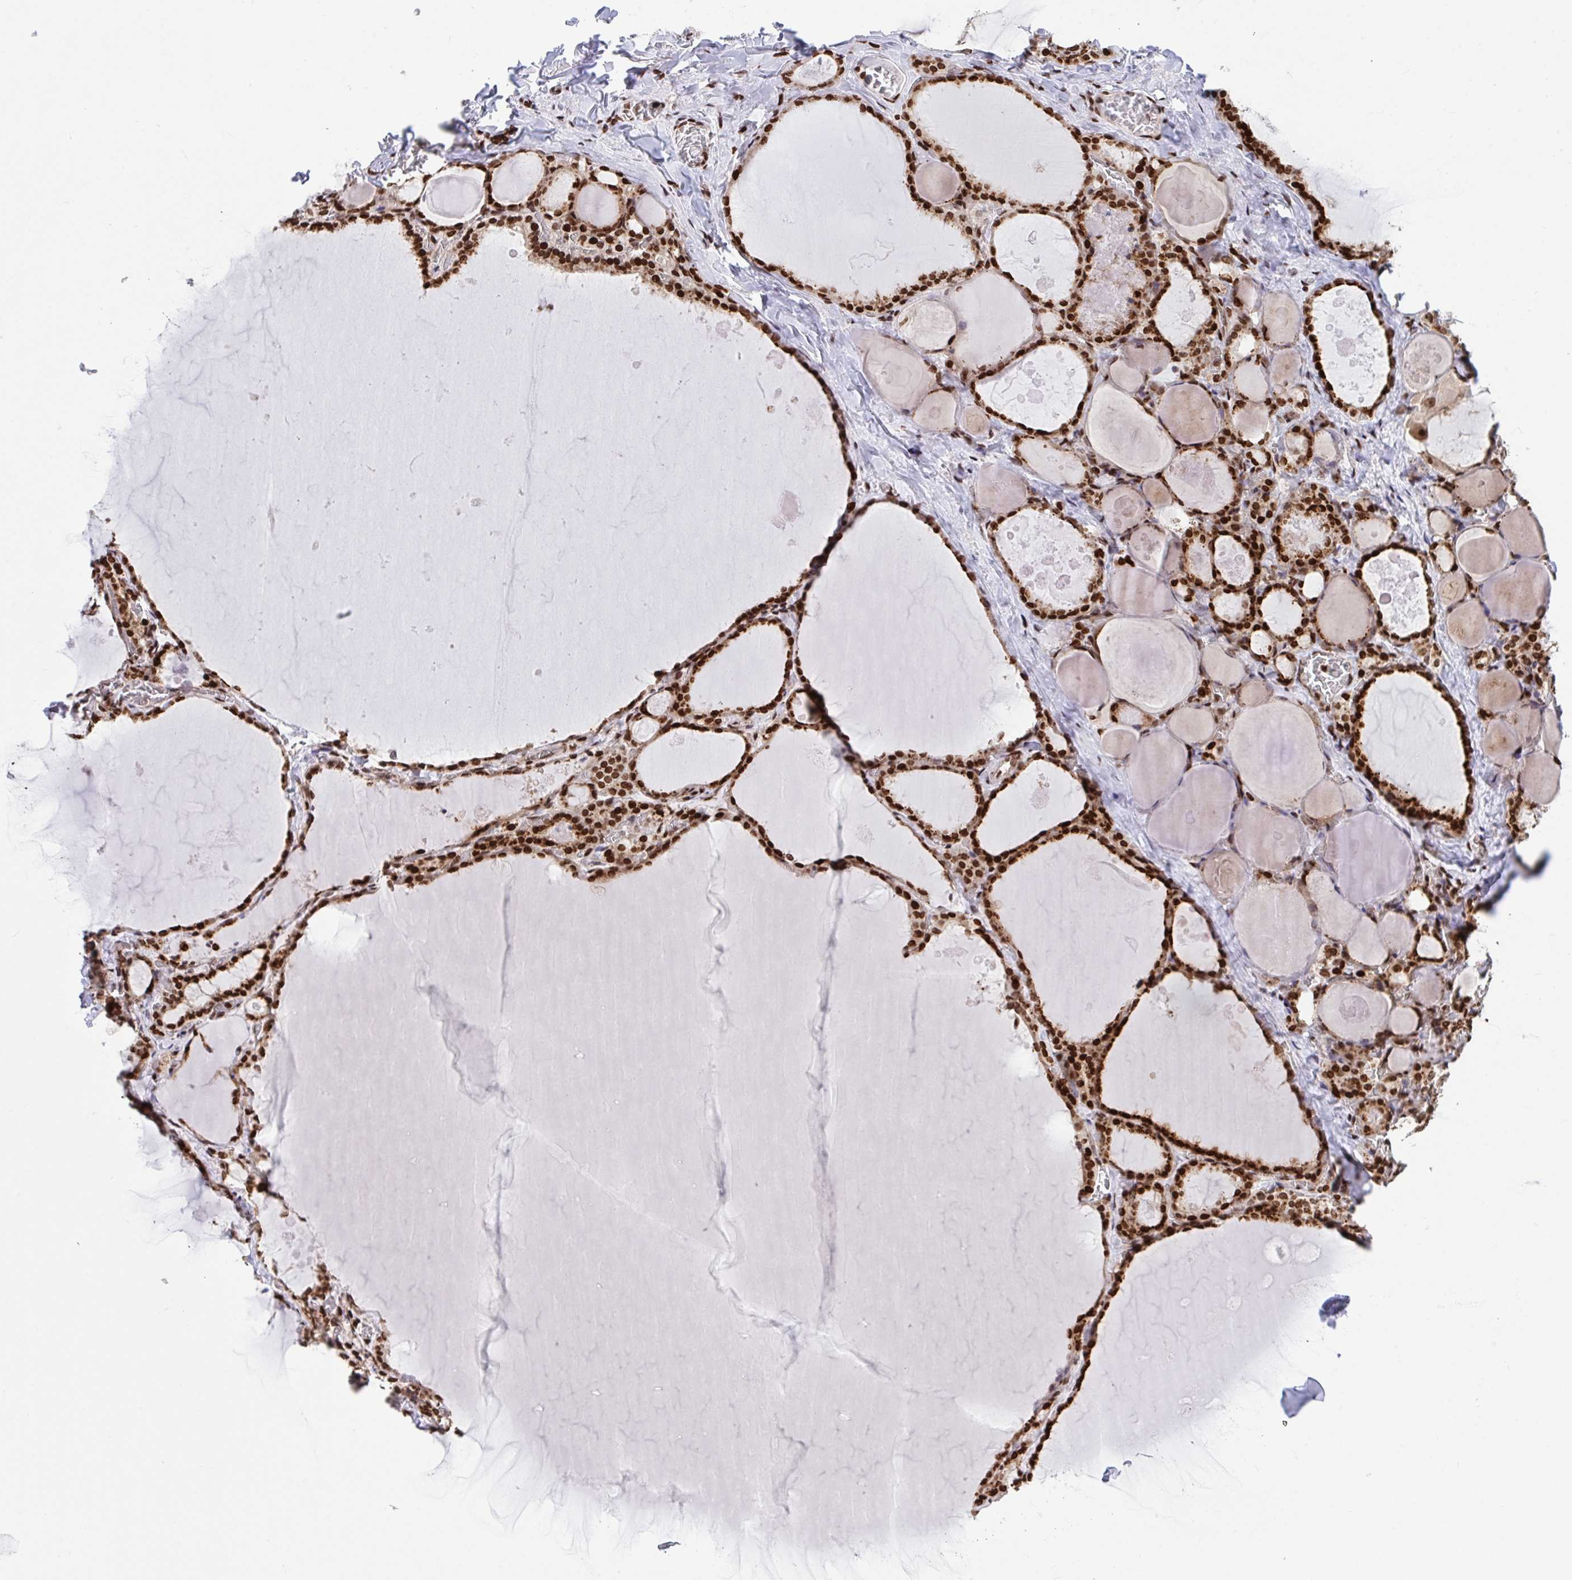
{"staining": {"intensity": "strong", "quantity": ">75%", "location": "nuclear"}, "tissue": "thyroid gland", "cell_type": "Glandular cells", "image_type": "normal", "snomed": [{"axis": "morphology", "description": "Normal tissue, NOS"}, {"axis": "topography", "description": "Thyroid gland"}], "caption": "IHC of unremarkable thyroid gland displays high levels of strong nuclear expression in approximately >75% of glandular cells.", "gene": "RAPGEF5", "patient": {"sex": "male", "age": 56}}